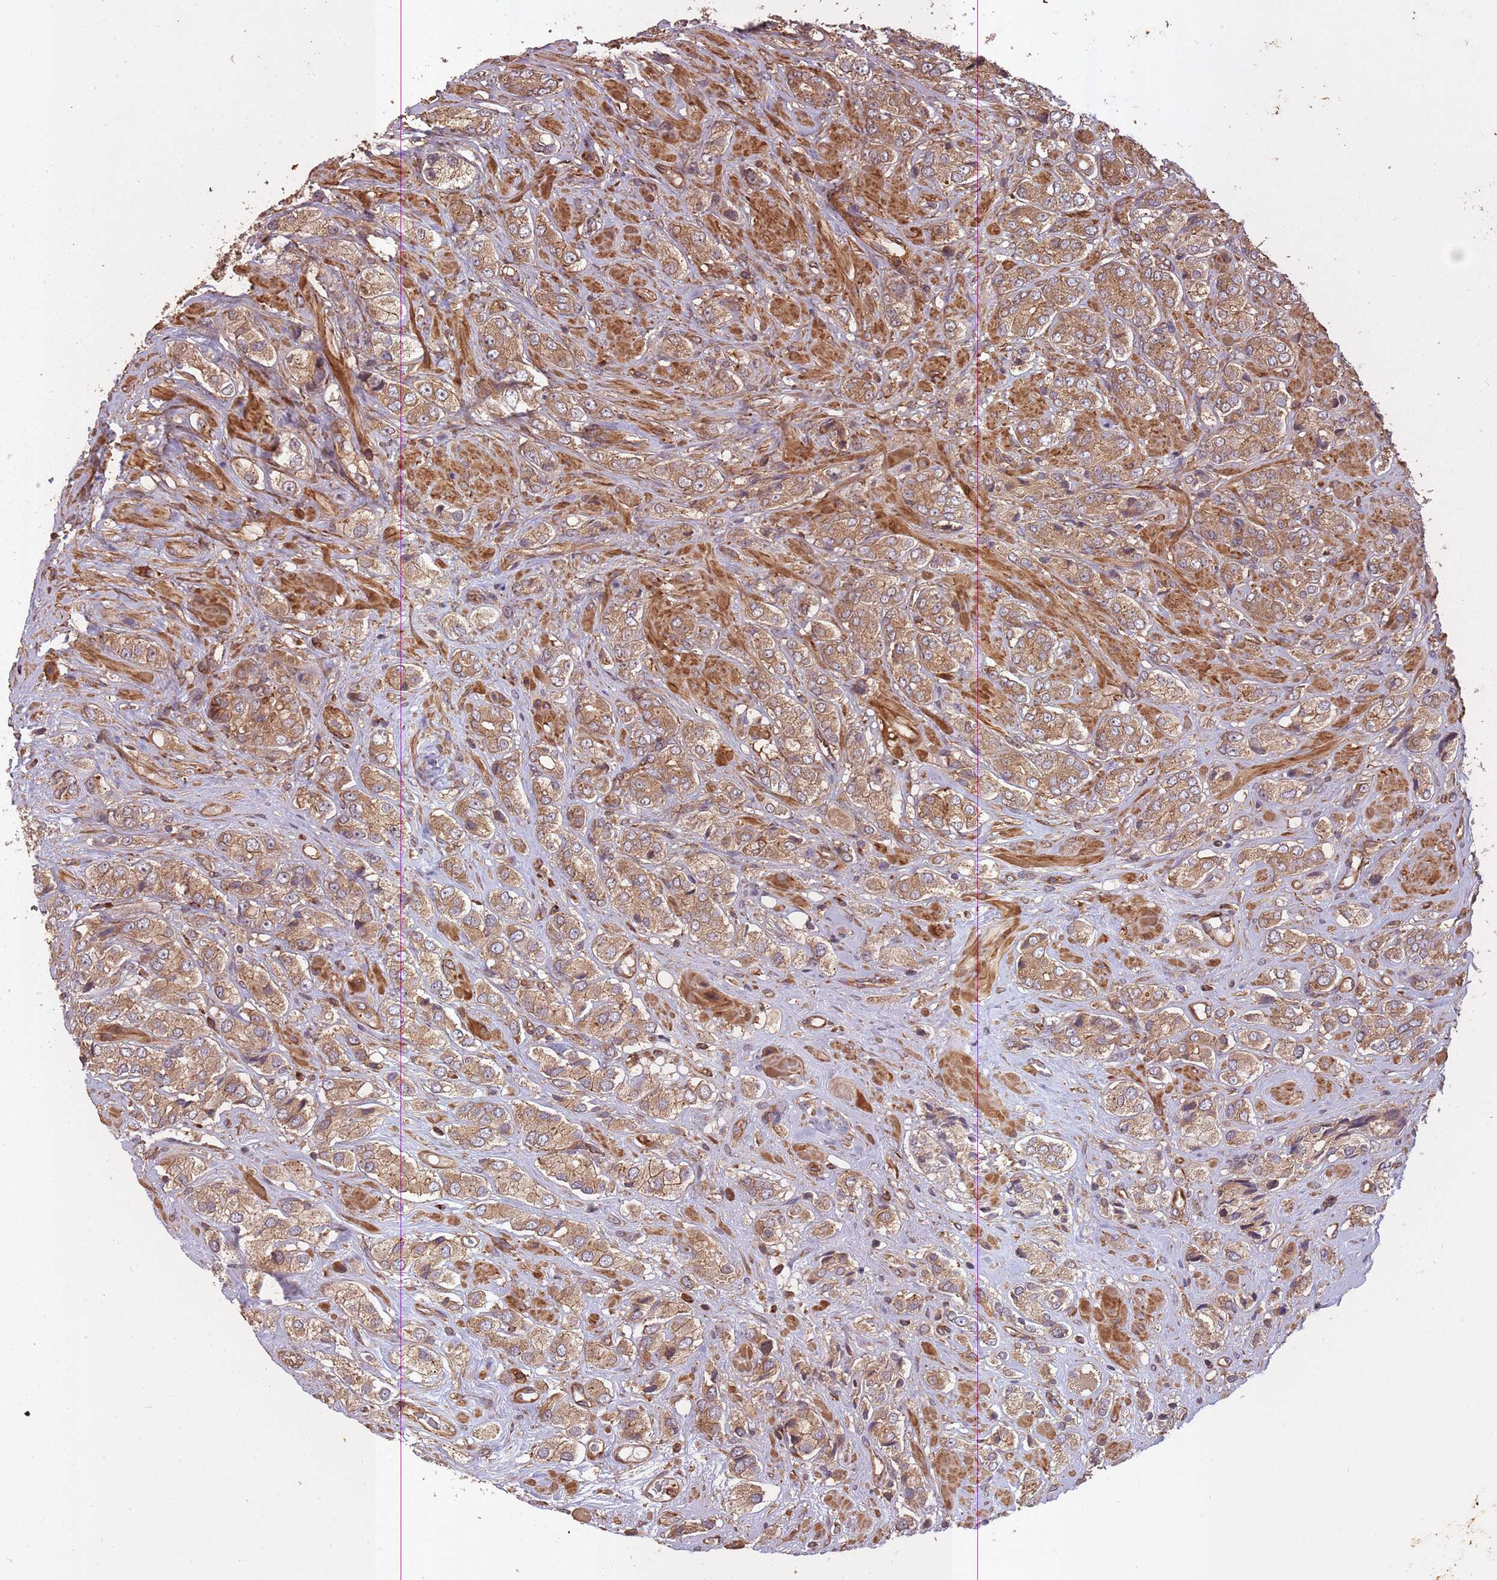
{"staining": {"intensity": "moderate", "quantity": ">75%", "location": "cytoplasmic/membranous"}, "tissue": "prostate cancer", "cell_type": "Tumor cells", "image_type": "cancer", "snomed": [{"axis": "morphology", "description": "Adenocarcinoma, High grade"}, {"axis": "topography", "description": "Prostate and seminal vesicle, NOS"}], "caption": "This is a photomicrograph of immunohistochemistry (IHC) staining of prostate cancer (high-grade adenocarcinoma), which shows moderate staining in the cytoplasmic/membranous of tumor cells.", "gene": "ARMH3", "patient": {"sex": "male", "age": 64}}